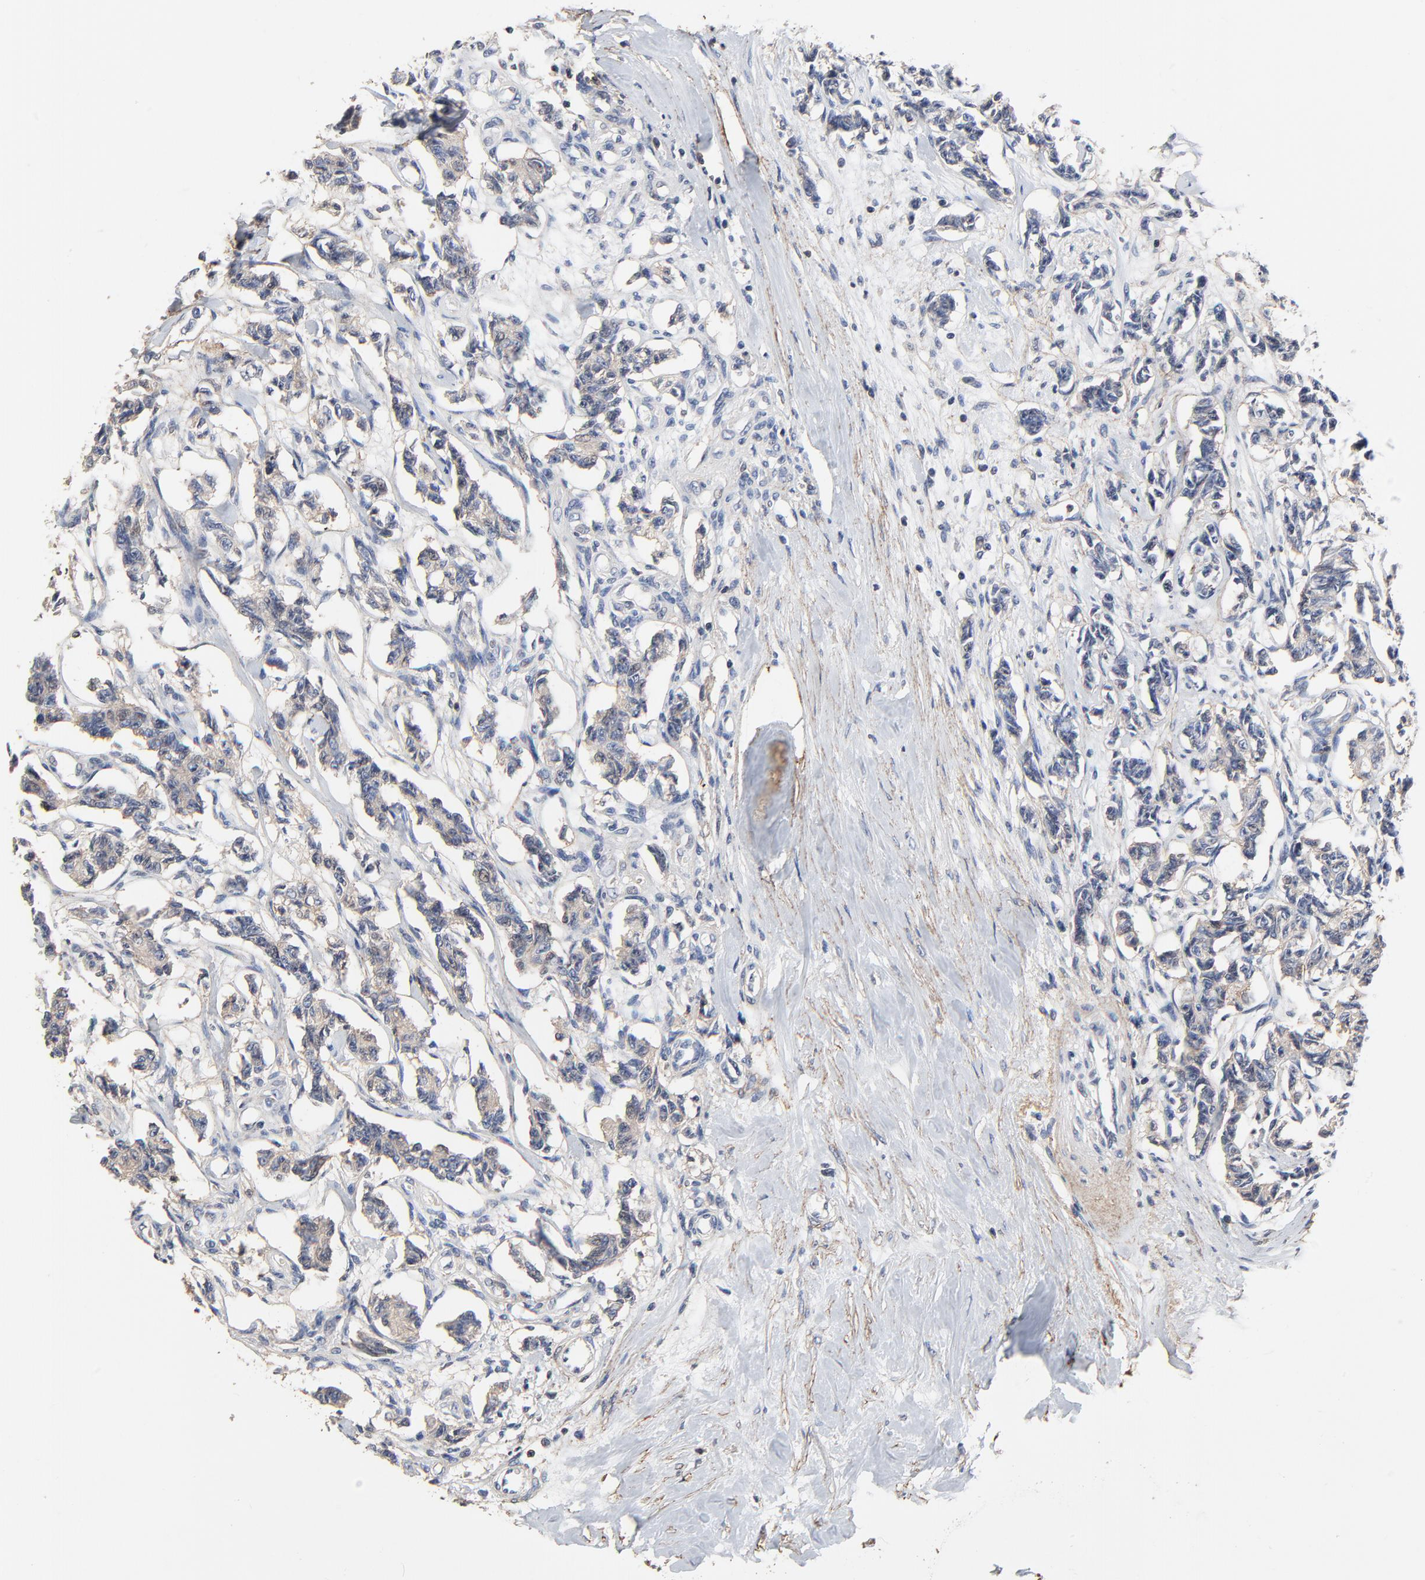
{"staining": {"intensity": "weak", "quantity": "<25%", "location": "cytoplasmic/membranous"}, "tissue": "renal cancer", "cell_type": "Tumor cells", "image_type": "cancer", "snomed": [{"axis": "morphology", "description": "Carcinoid, malignant, NOS"}, {"axis": "topography", "description": "Kidney"}], "caption": "Tumor cells are negative for protein expression in human renal malignant carcinoid.", "gene": "SKAP1", "patient": {"sex": "female", "age": 41}}